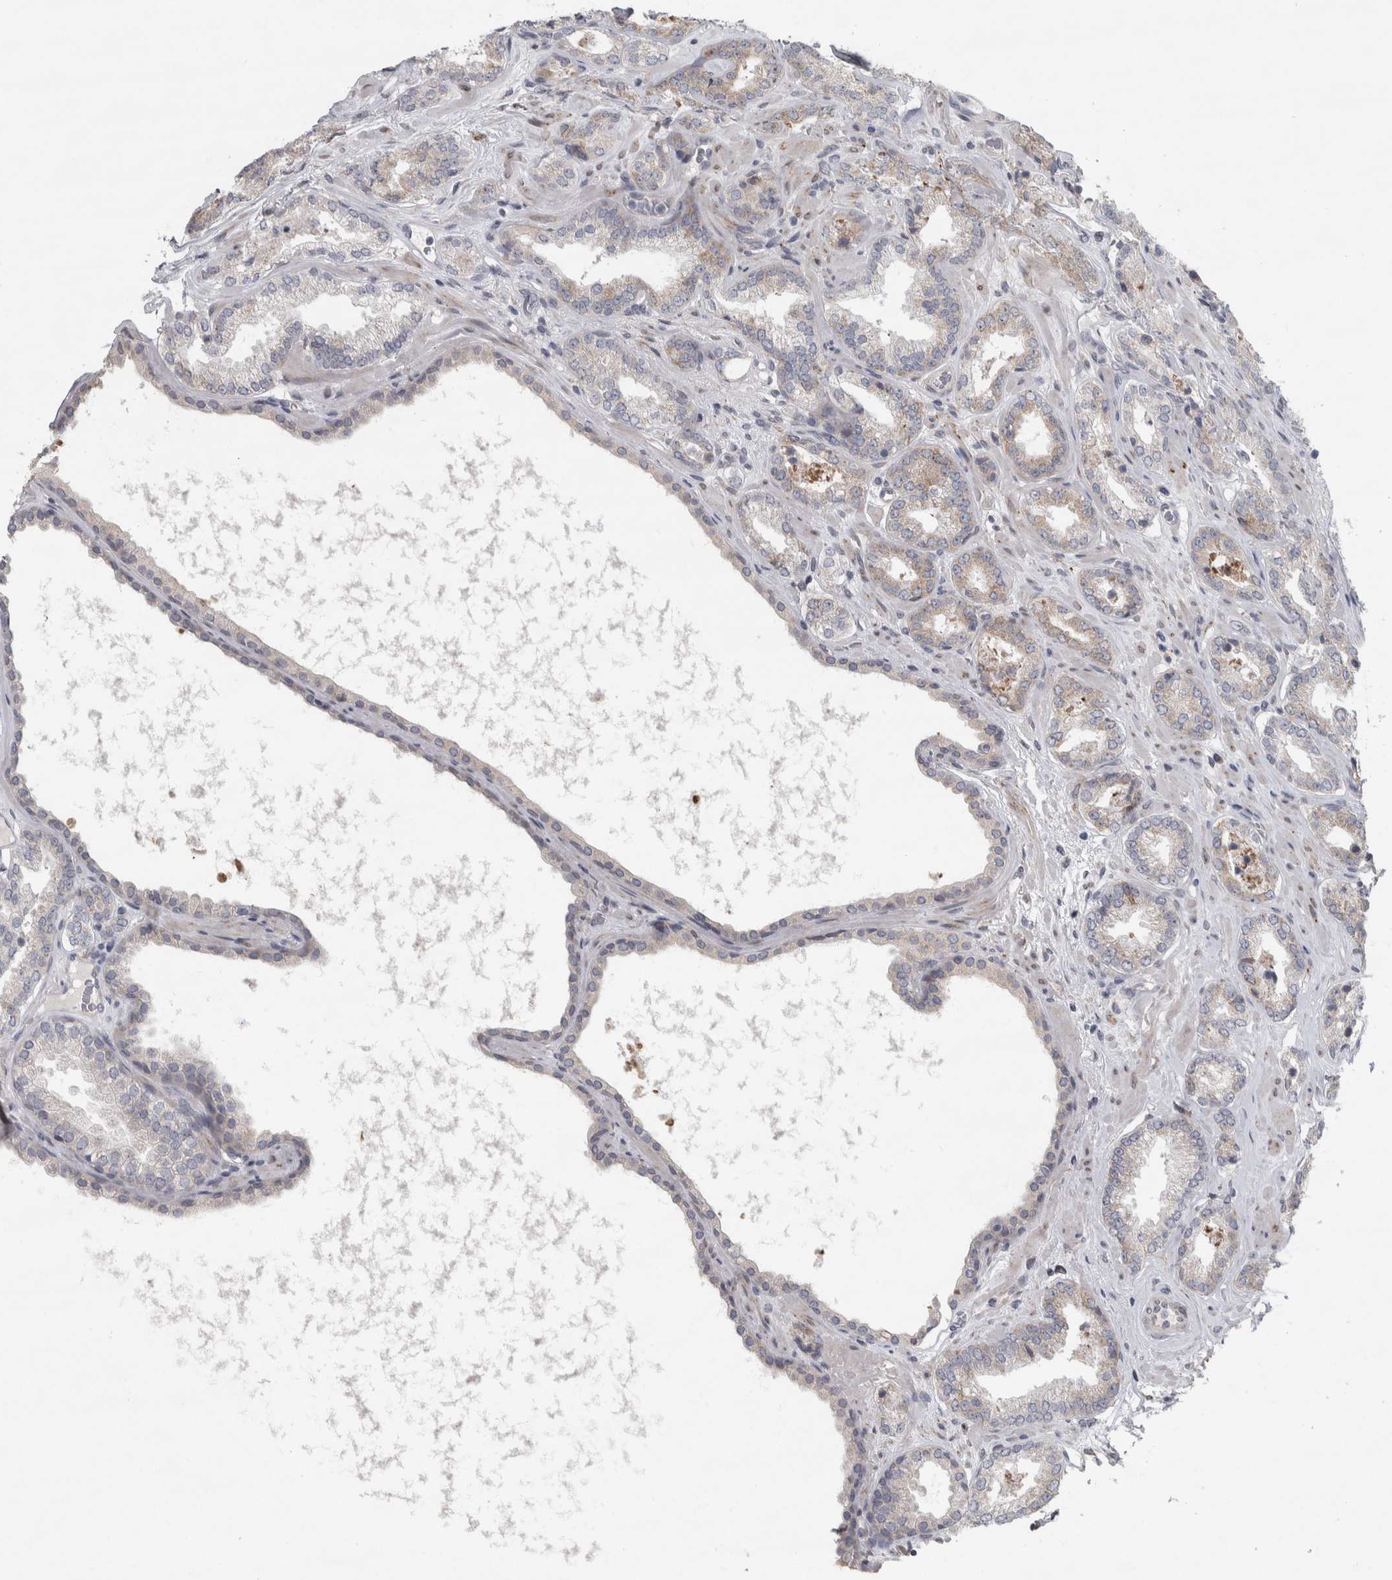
{"staining": {"intensity": "weak", "quantity": "<25%", "location": "cytoplasmic/membranous"}, "tissue": "prostate cancer", "cell_type": "Tumor cells", "image_type": "cancer", "snomed": [{"axis": "morphology", "description": "Adenocarcinoma, Low grade"}, {"axis": "topography", "description": "Prostate"}], "caption": "Immunohistochemical staining of human prostate cancer demonstrates no significant expression in tumor cells.", "gene": "SIGMAR1", "patient": {"sex": "male", "age": 62}}